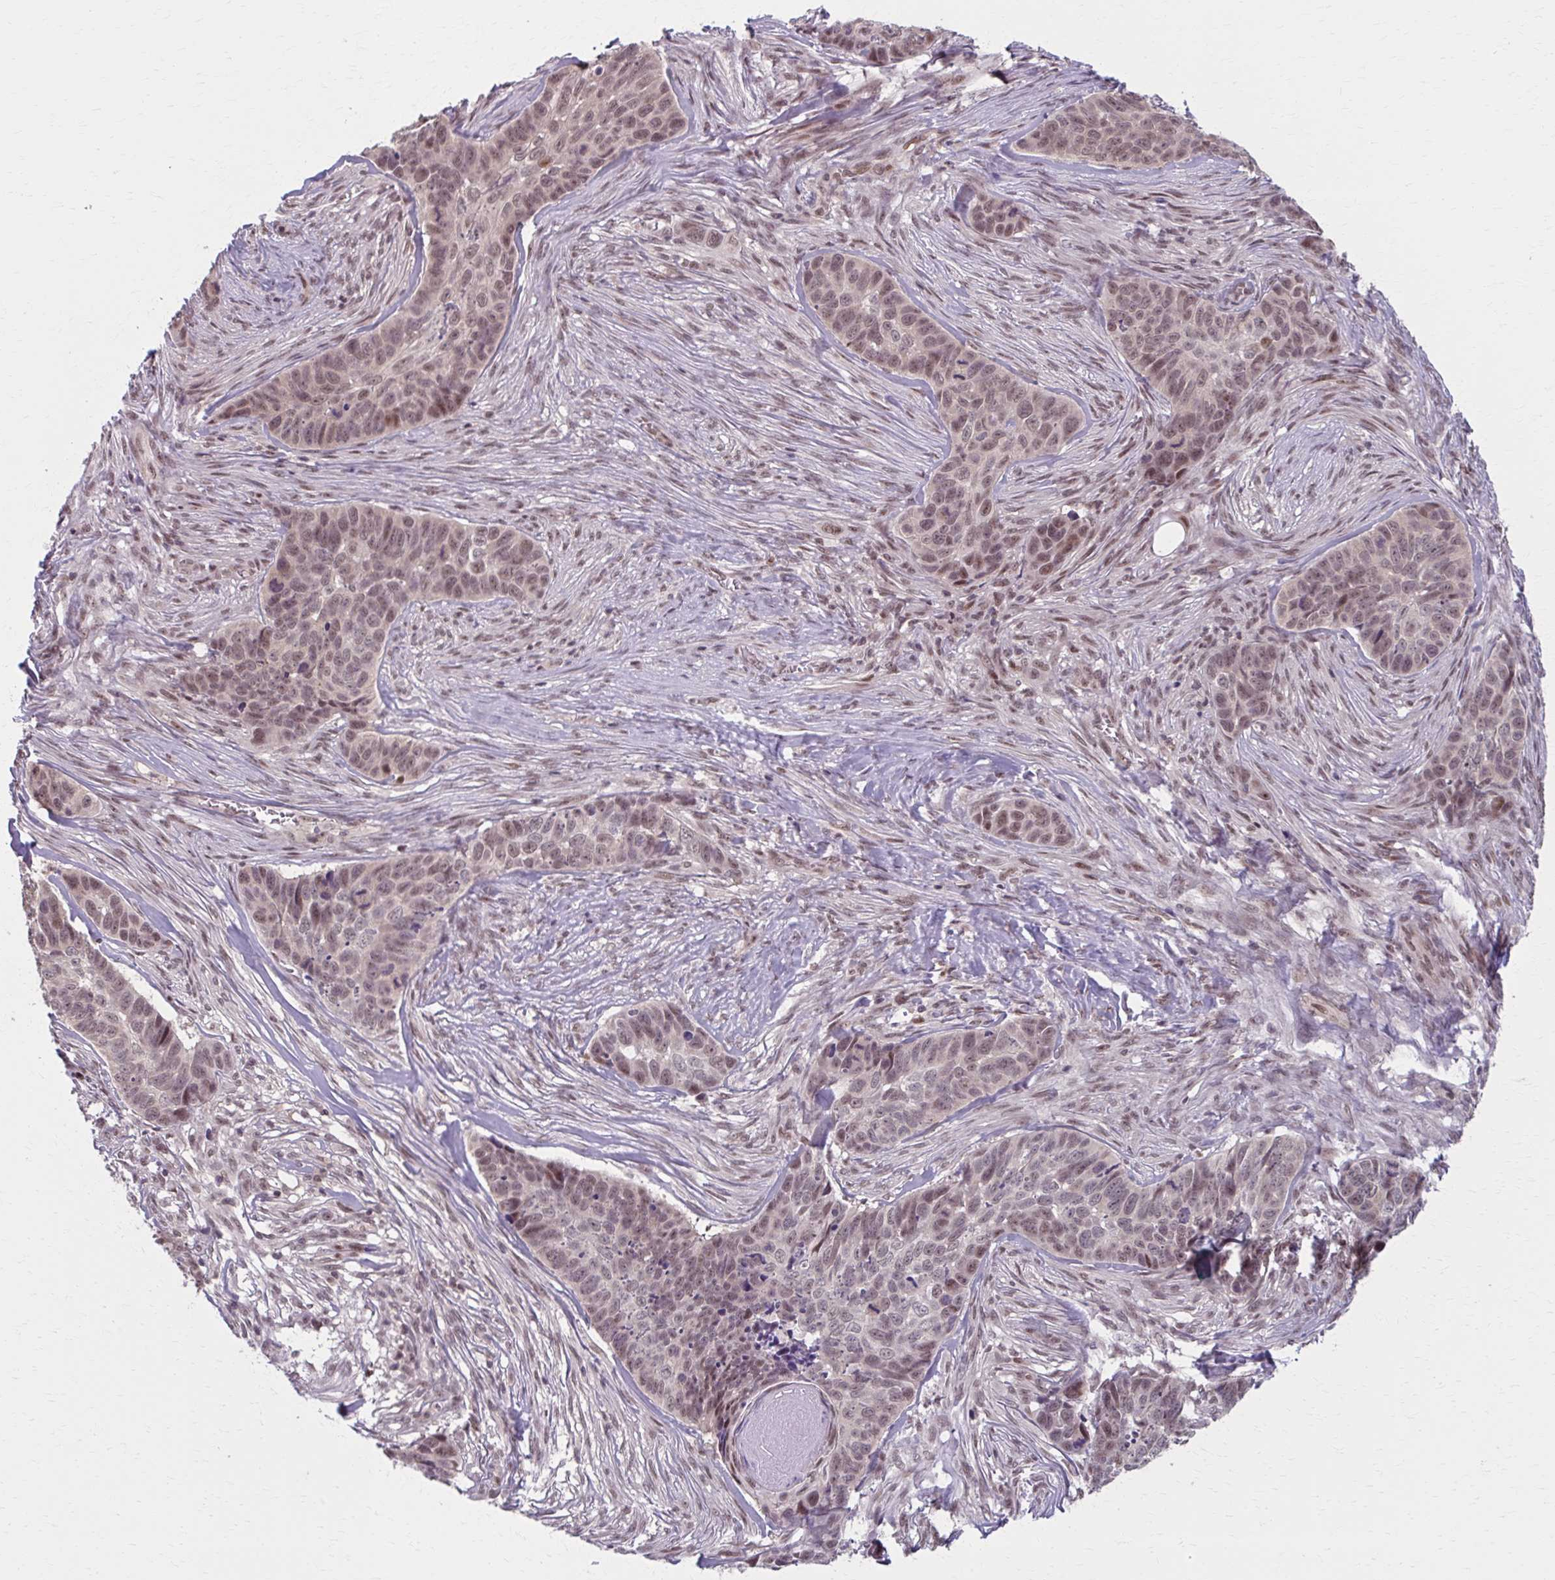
{"staining": {"intensity": "moderate", "quantity": ">75%", "location": "nuclear"}, "tissue": "skin cancer", "cell_type": "Tumor cells", "image_type": "cancer", "snomed": [{"axis": "morphology", "description": "Basal cell carcinoma"}, {"axis": "topography", "description": "Skin"}], "caption": "Immunohistochemical staining of basal cell carcinoma (skin) displays medium levels of moderate nuclear positivity in about >75% of tumor cells.", "gene": "SETBP1", "patient": {"sex": "female", "age": 82}}